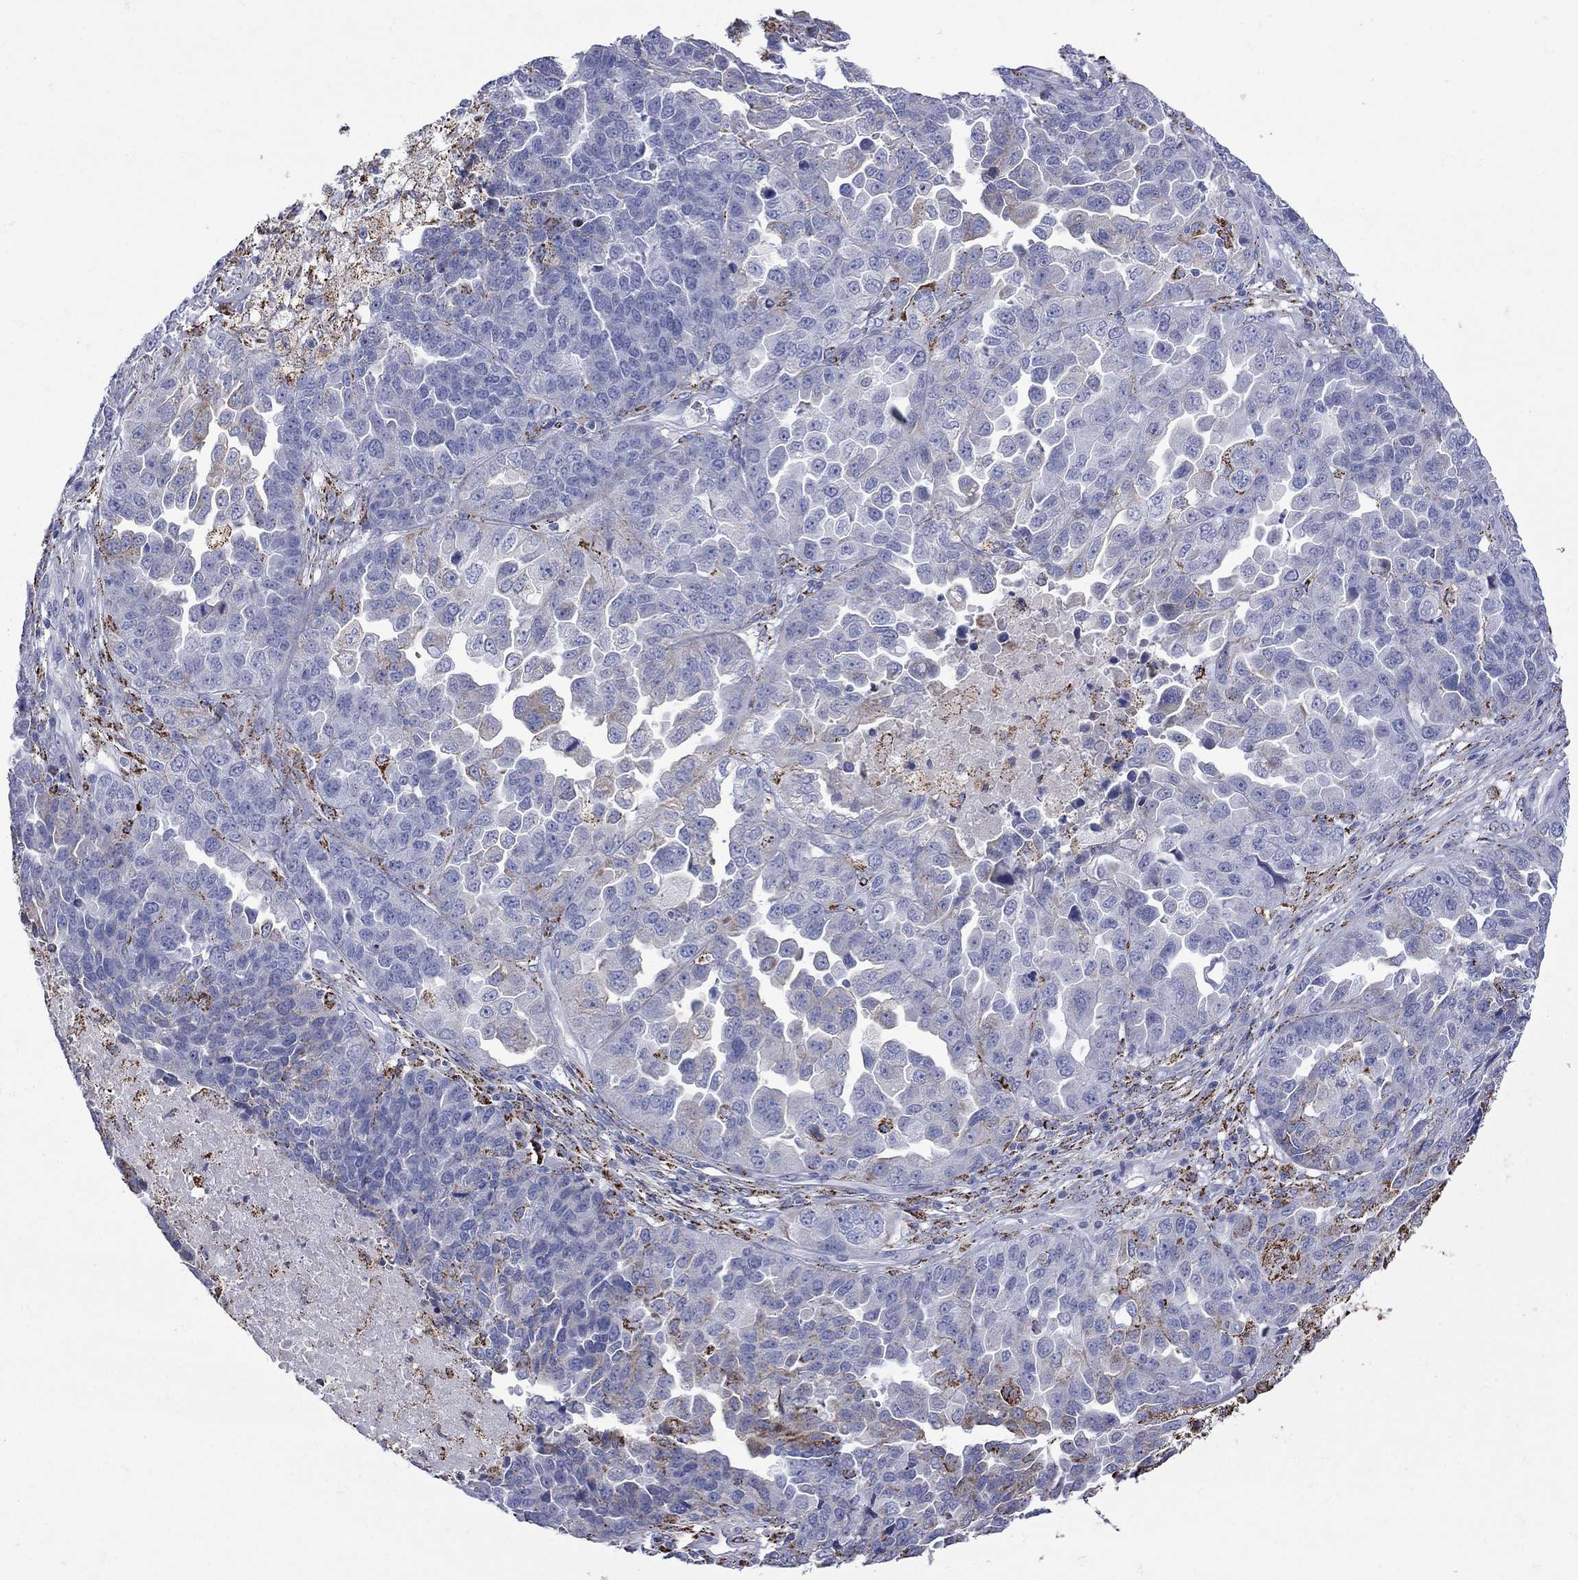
{"staining": {"intensity": "negative", "quantity": "none", "location": "none"}, "tissue": "ovarian cancer", "cell_type": "Tumor cells", "image_type": "cancer", "snomed": [{"axis": "morphology", "description": "Cystadenocarcinoma, serous, NOS"}, {"axis": "topography", "description": "Ovary"}], "caption": "Tumor cells are negative for brown protein staining in ovarian cancer.", "gene": "SESTD1", "patient": {"sex": "female", "age": 87}}